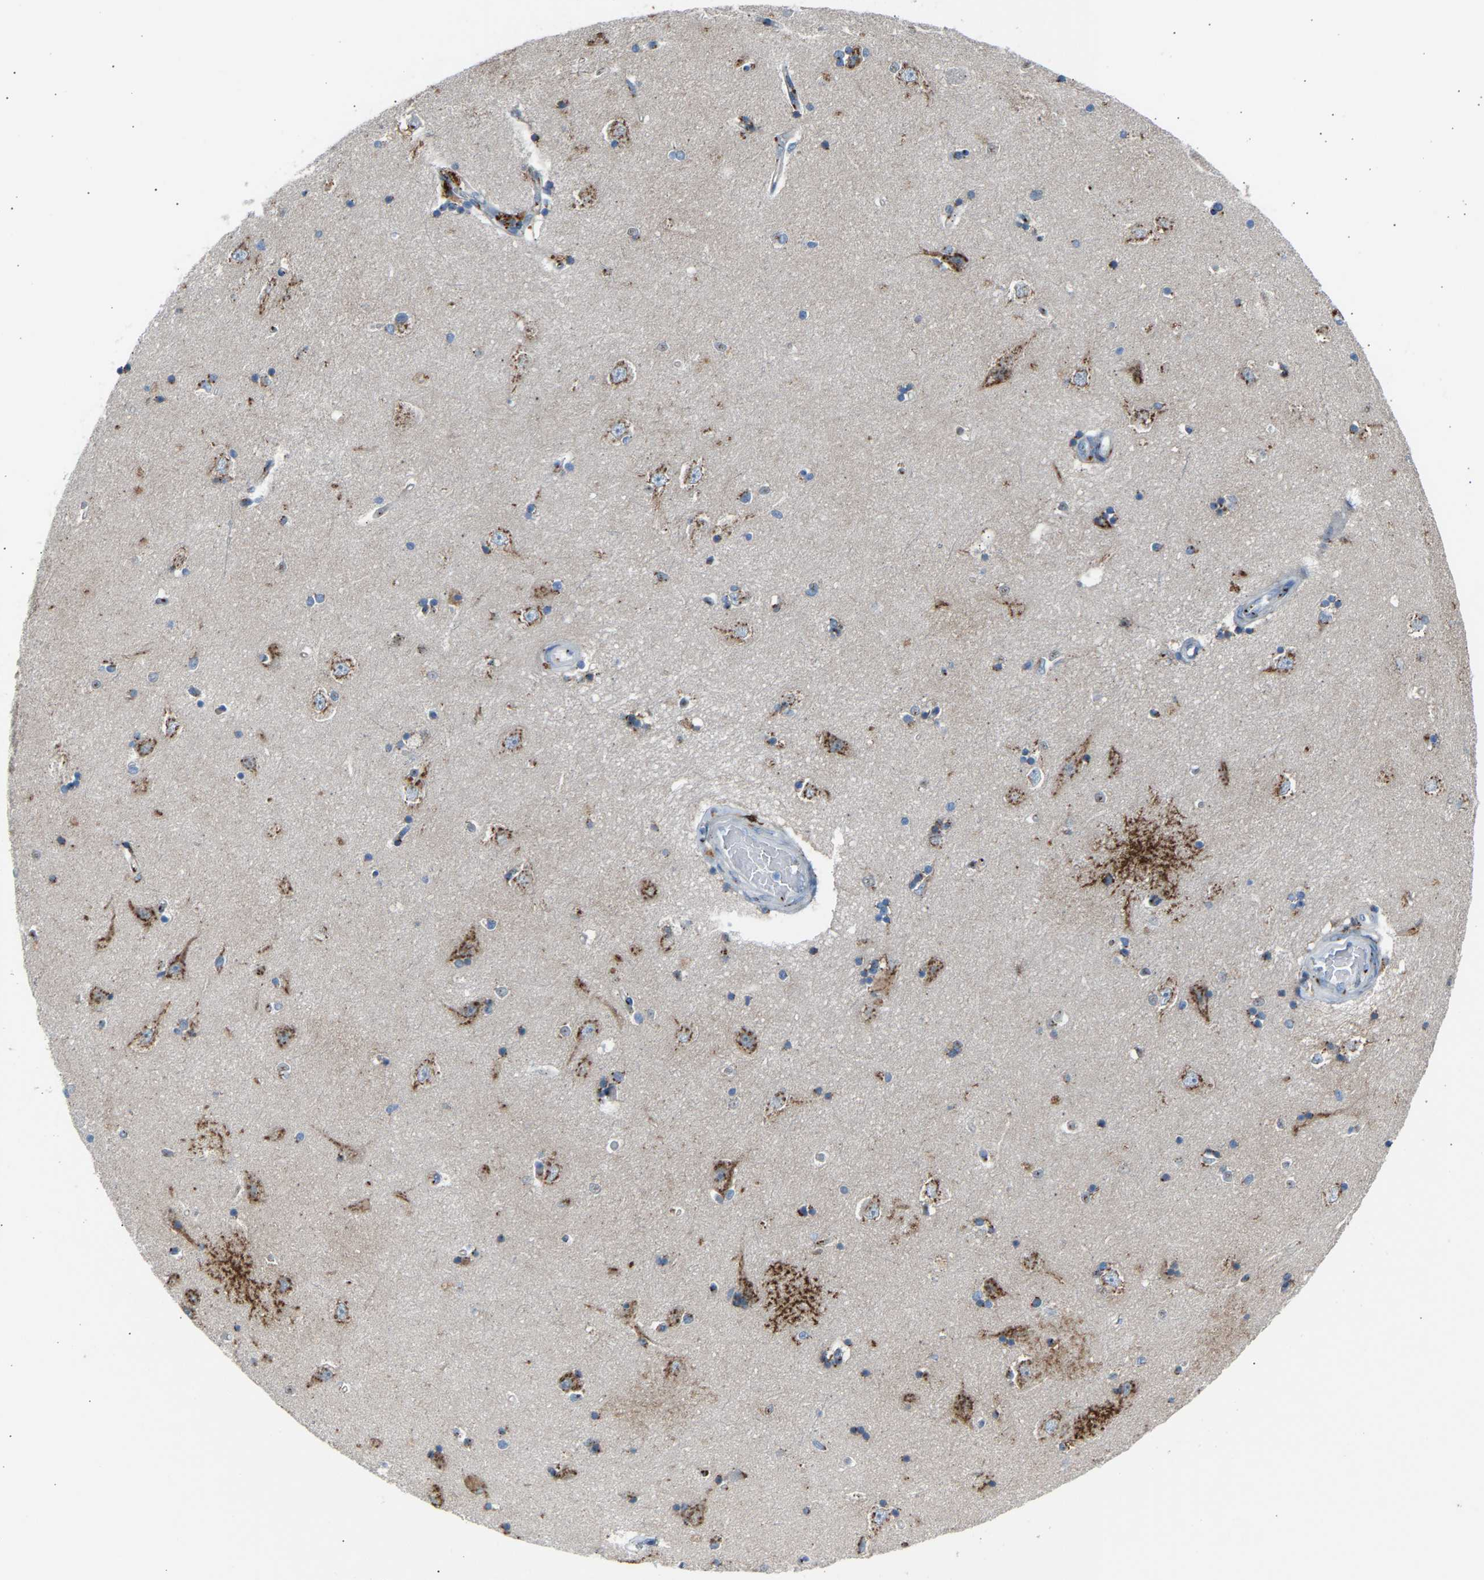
{"staining": {"intensity": "moderate", "quantity": "25%-75%", "location": "cytoplasmic/membranous"}, "tissue": "hippocampus", "cell_type": "Glial cells", "image_type": "normal", "snomed": [{"axis": "morphology", "description": "Normal tissue, NOS"}, {"axis": "topography", "description": "Hippocampus"}], "caption": "Moderate cytoplasmic/membranous staining for a protein is appreciated in about 25%-75% of glial cells of normal hippocampus using immunohistochemistry (IHC).", "gene": "CYREN", "patient": {"sex": "male", "age": 45}}